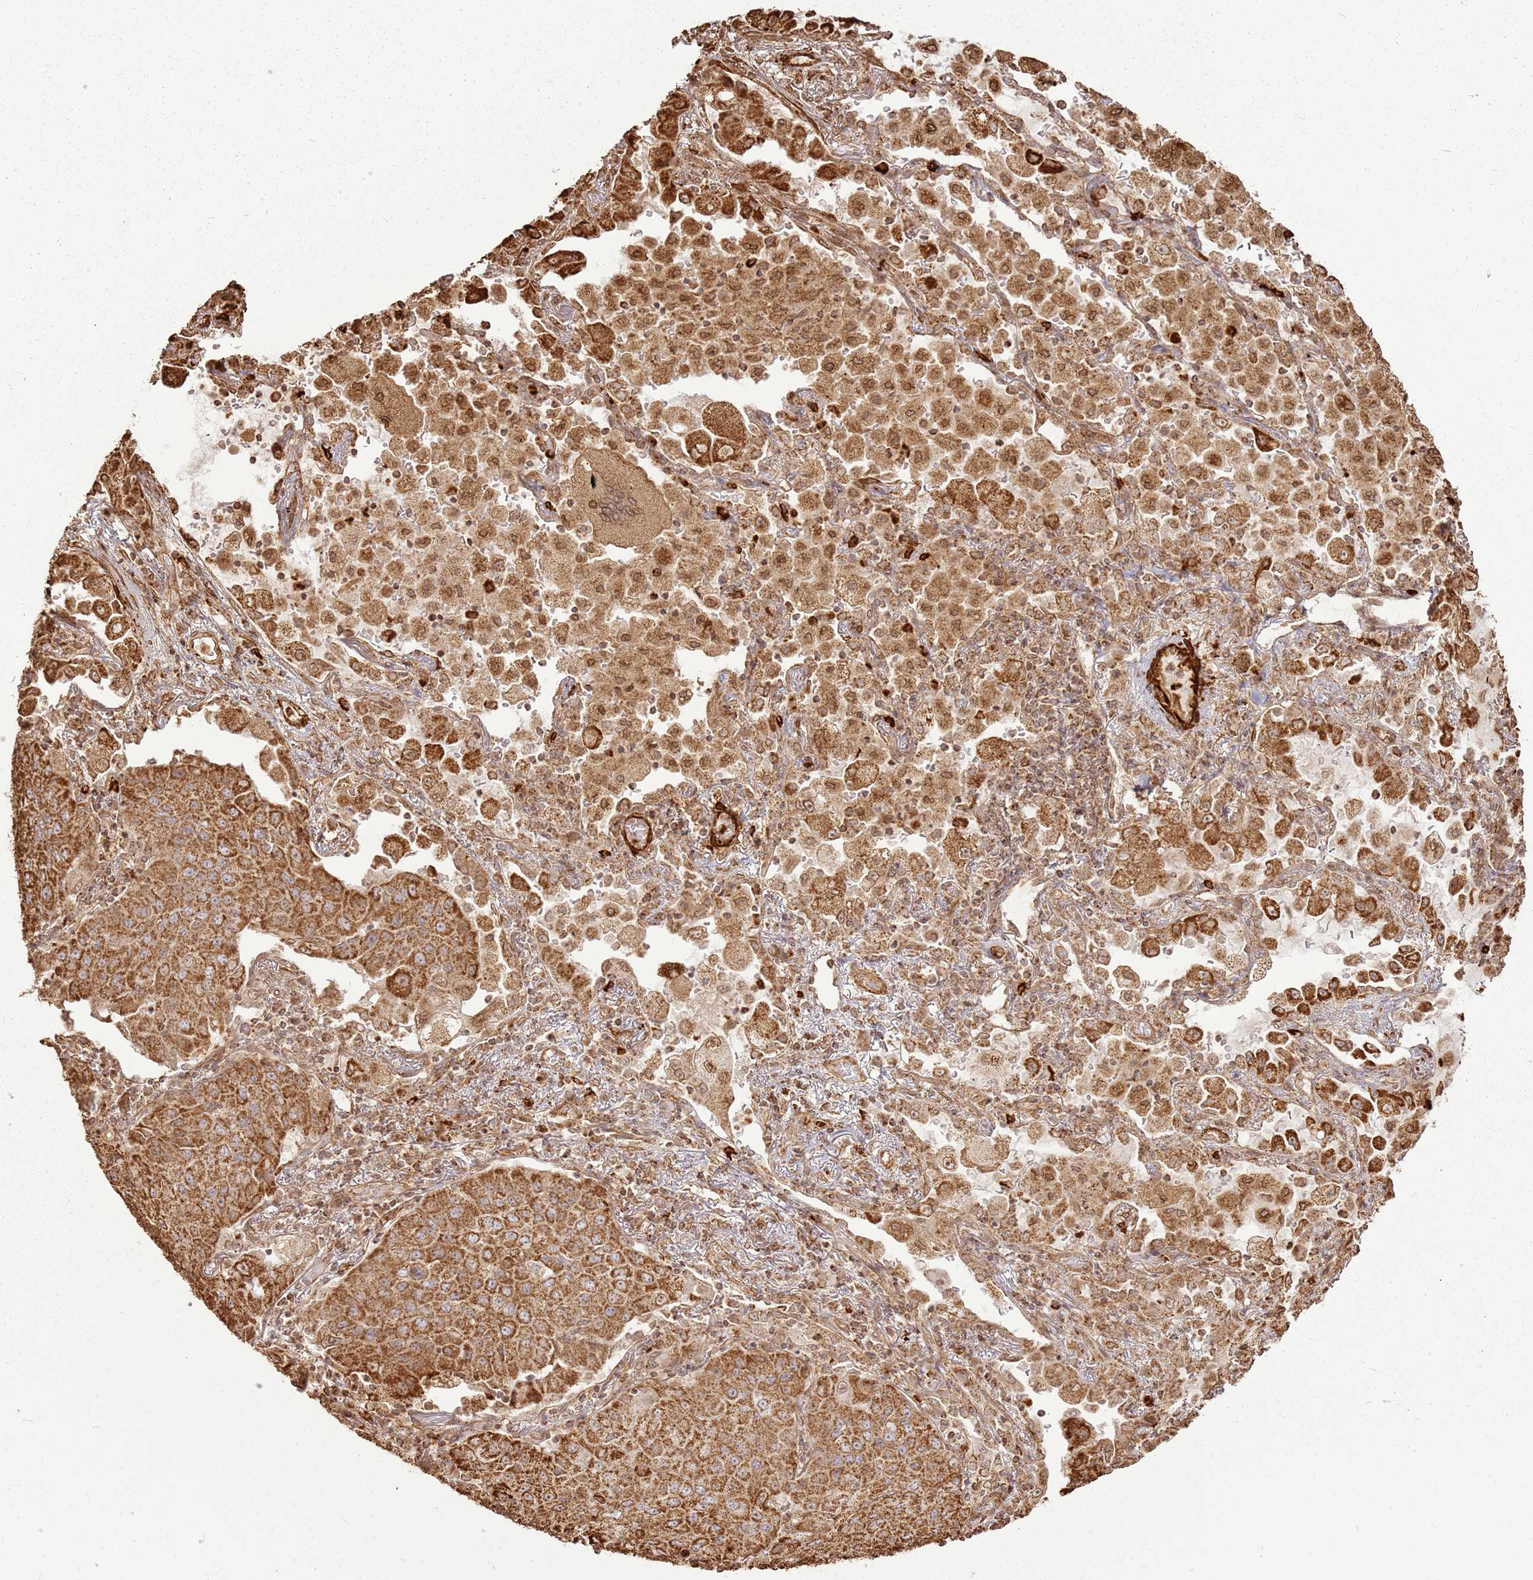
{"staining": {"intensity": "strong", "quantity": ">75%", "location": "cytoplasmic/membranous"}, "tissue": "lung cancer", "cell_type": "Tumor cells", "image_type": "cancer", "snomed": [{"axis": "morphology", "description": "Squamous cell carcinoma, NOS"}, {"axis": "topography", "description": "Lung"}], "caption": "Strong cytoplasmic/membranous protein staining is present in approximately >75% of tumor cells in squamous cell carcinoma (lung). (Brightfield microscopy of DAB IHC at high magnification).", "gene": "DDX59", "patient": {"sex": "male", "age": 74}}